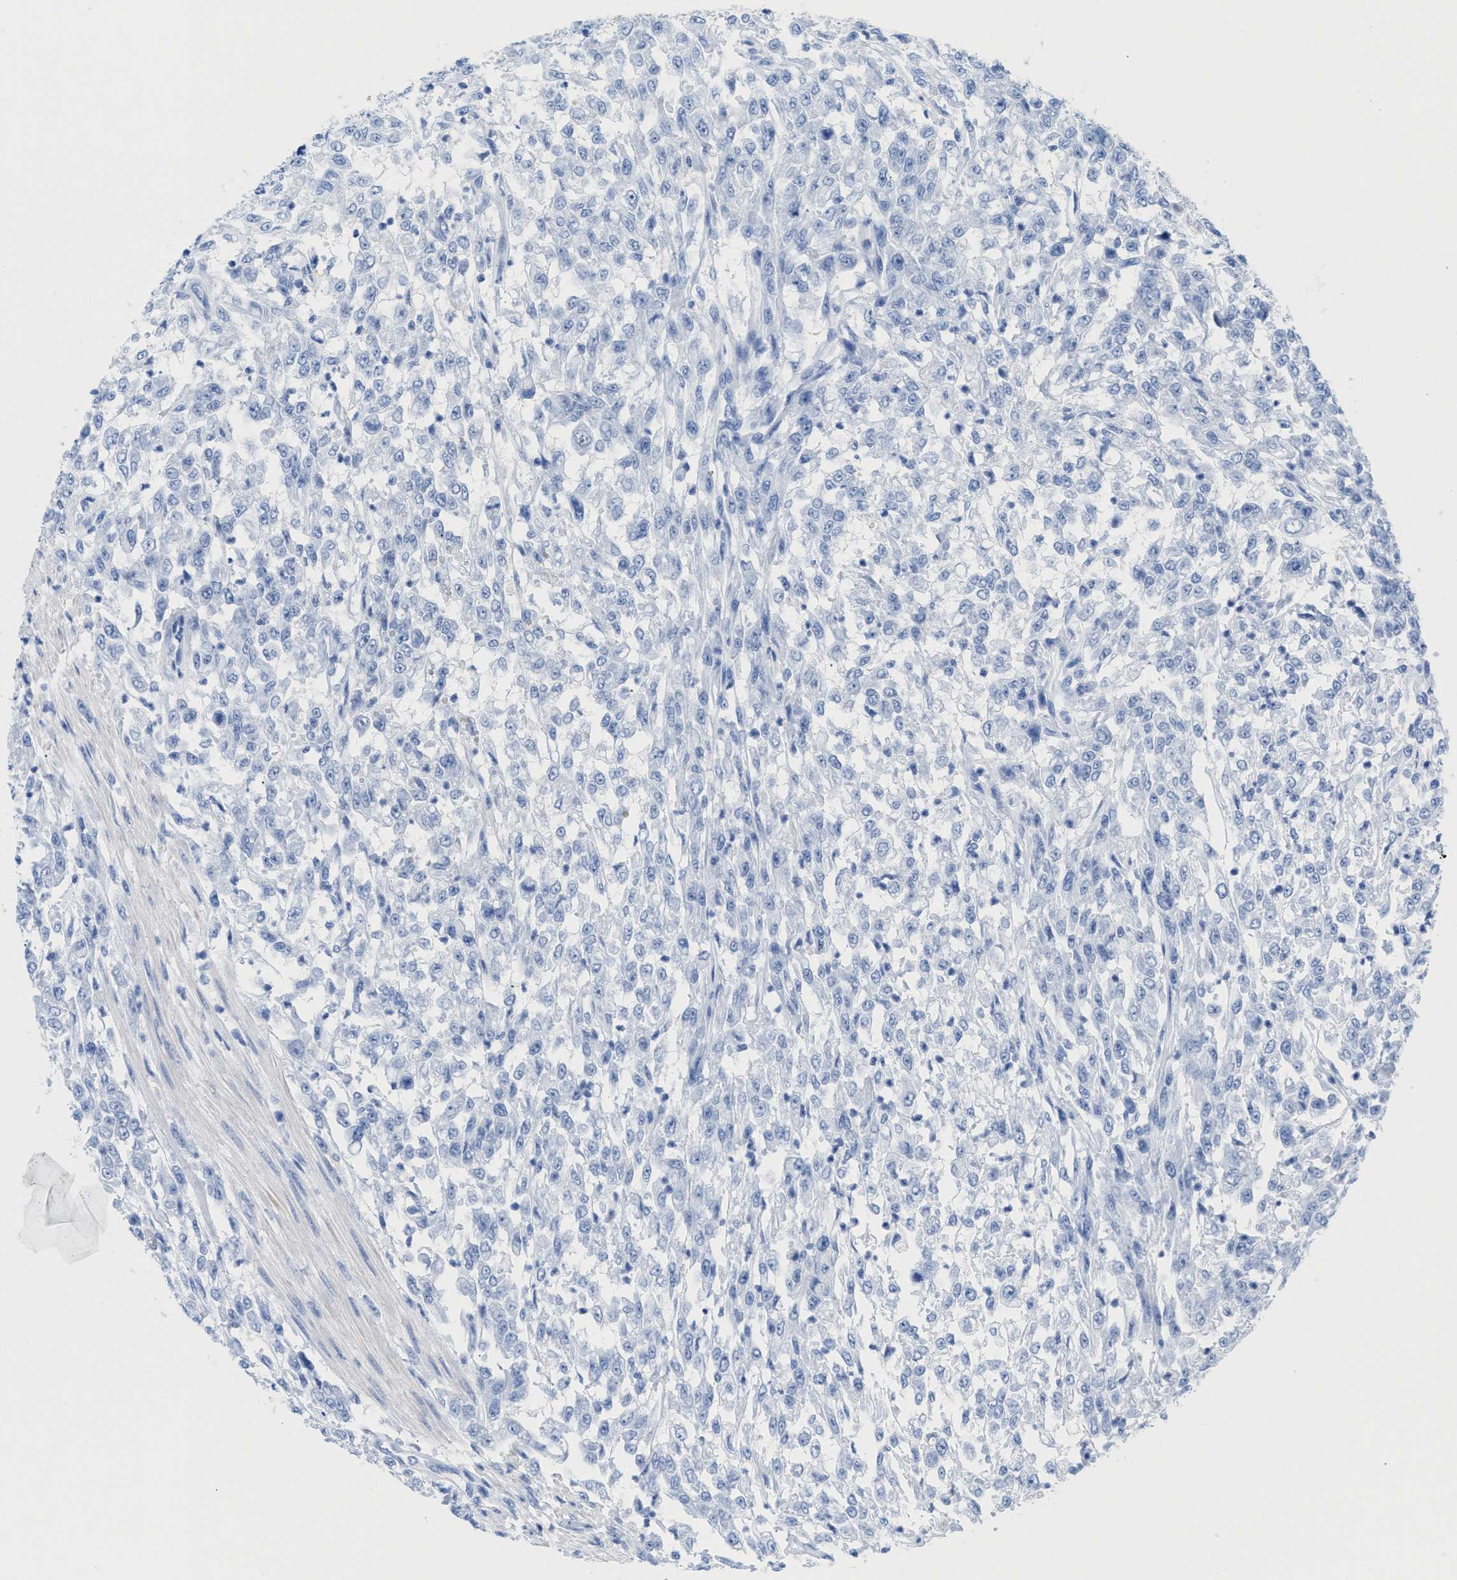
{"staining": {"intensity": "negative", "quantity": "none", "location": "none"}, "tissue": "urothelial cancer", "cell_type": "Tumor cells", "image_type": "cancer", "snomed": [{"axis": "morphology", "description": "Urothelial carcinoma, High grade"}, {"axis": "topography", "description": "Urinary bladder"}], "caption": "Histopathology image shows no protein expression in tumor cells of high-grade urothelial carcinoma tissue.", "gene": "ANKFN1", "patient": {"sex": "male", "age": 46}}